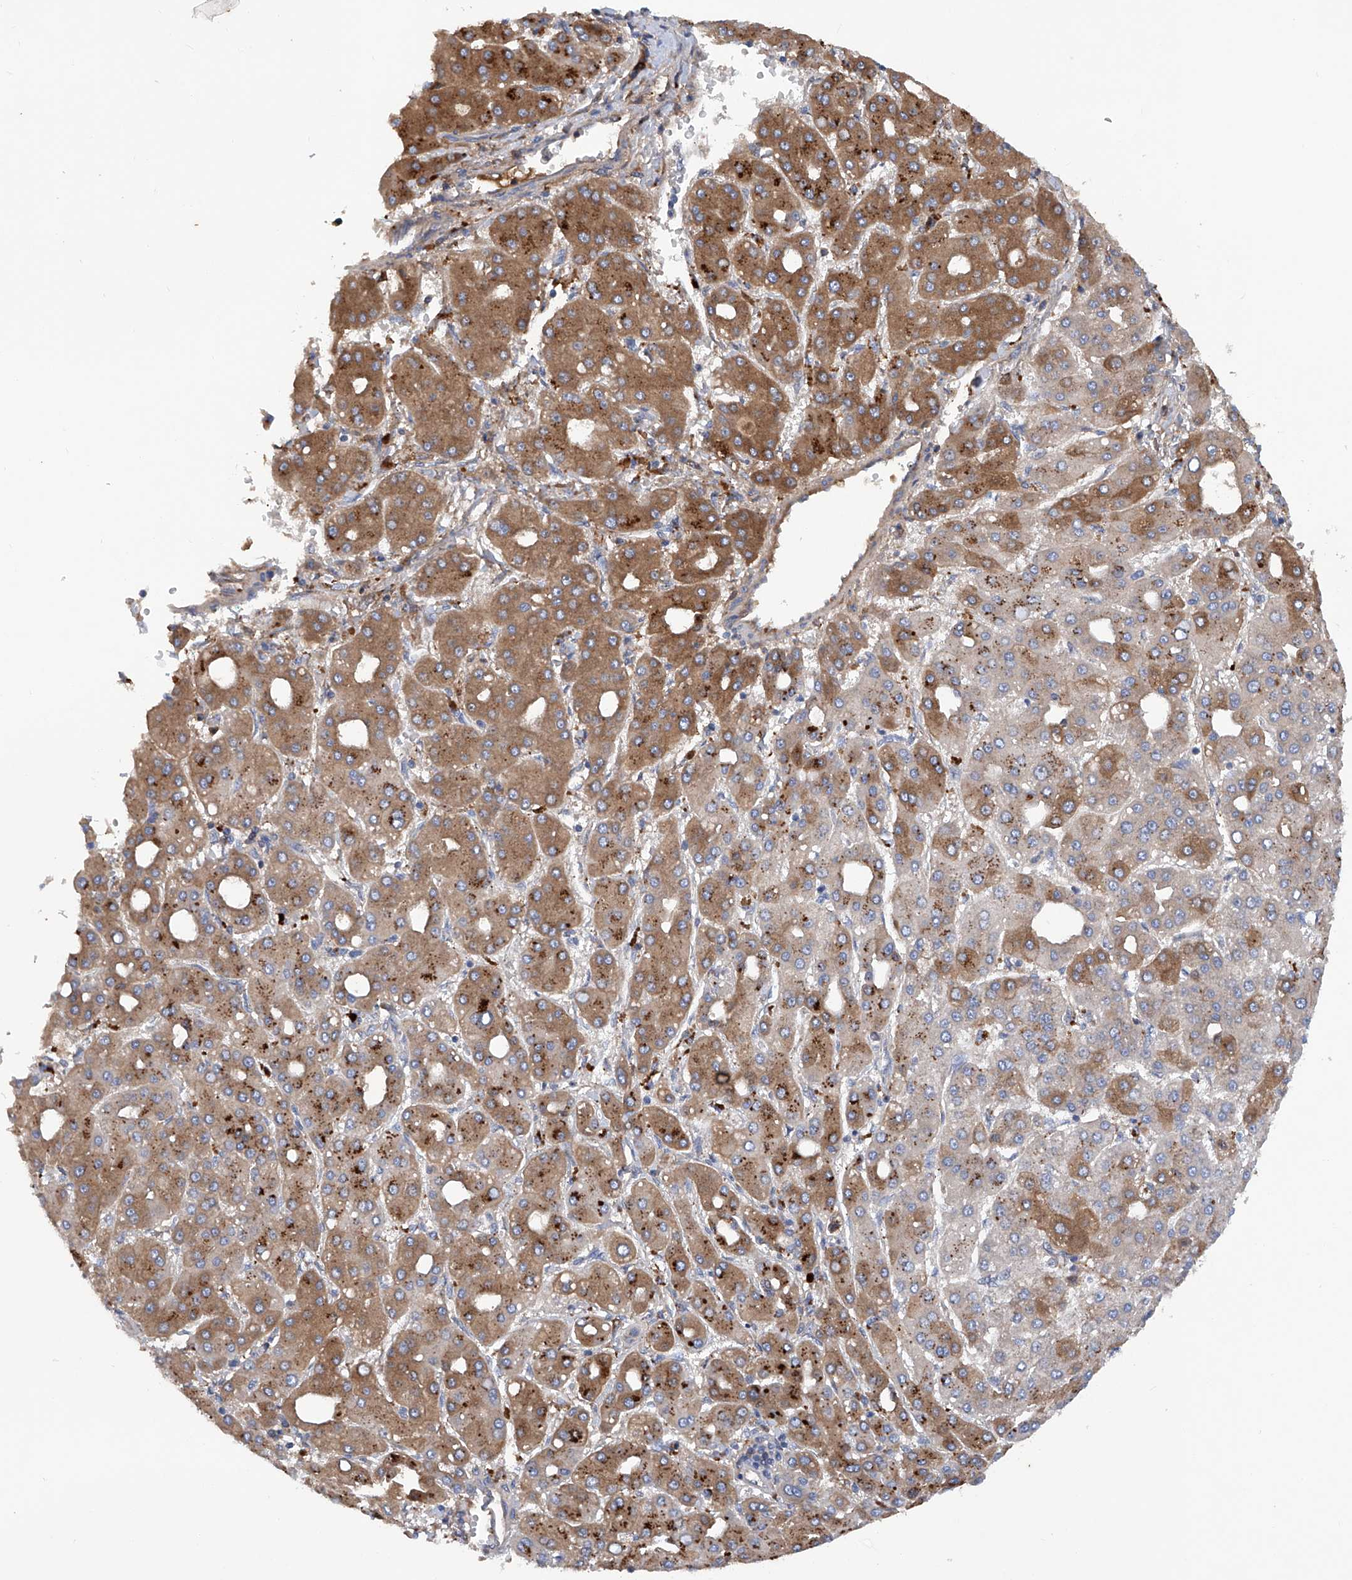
{"staining": {"intensity": "moderate", "quantity": "25%-75%", "location": "cytoplasmic/membranous"}, "tissue": "liver cancer", "cell_type": "Tumor cells", "image_type": "cancer", "snomed": [{"axis": "morphology", "description": "Carcinoma, Hepatocellular, NOS"}, {"axis": "topography", "description": "Liver"}], "caption": "Immunohistochemical staining of liver hepatocellular carcinoma reveals medium levels of moderate cytoplasmic/membranous positivity in approximately 25%-75% of tumor cells.", "gene": "ASCC3", "patient": {"sex": "male", "age": 65}}